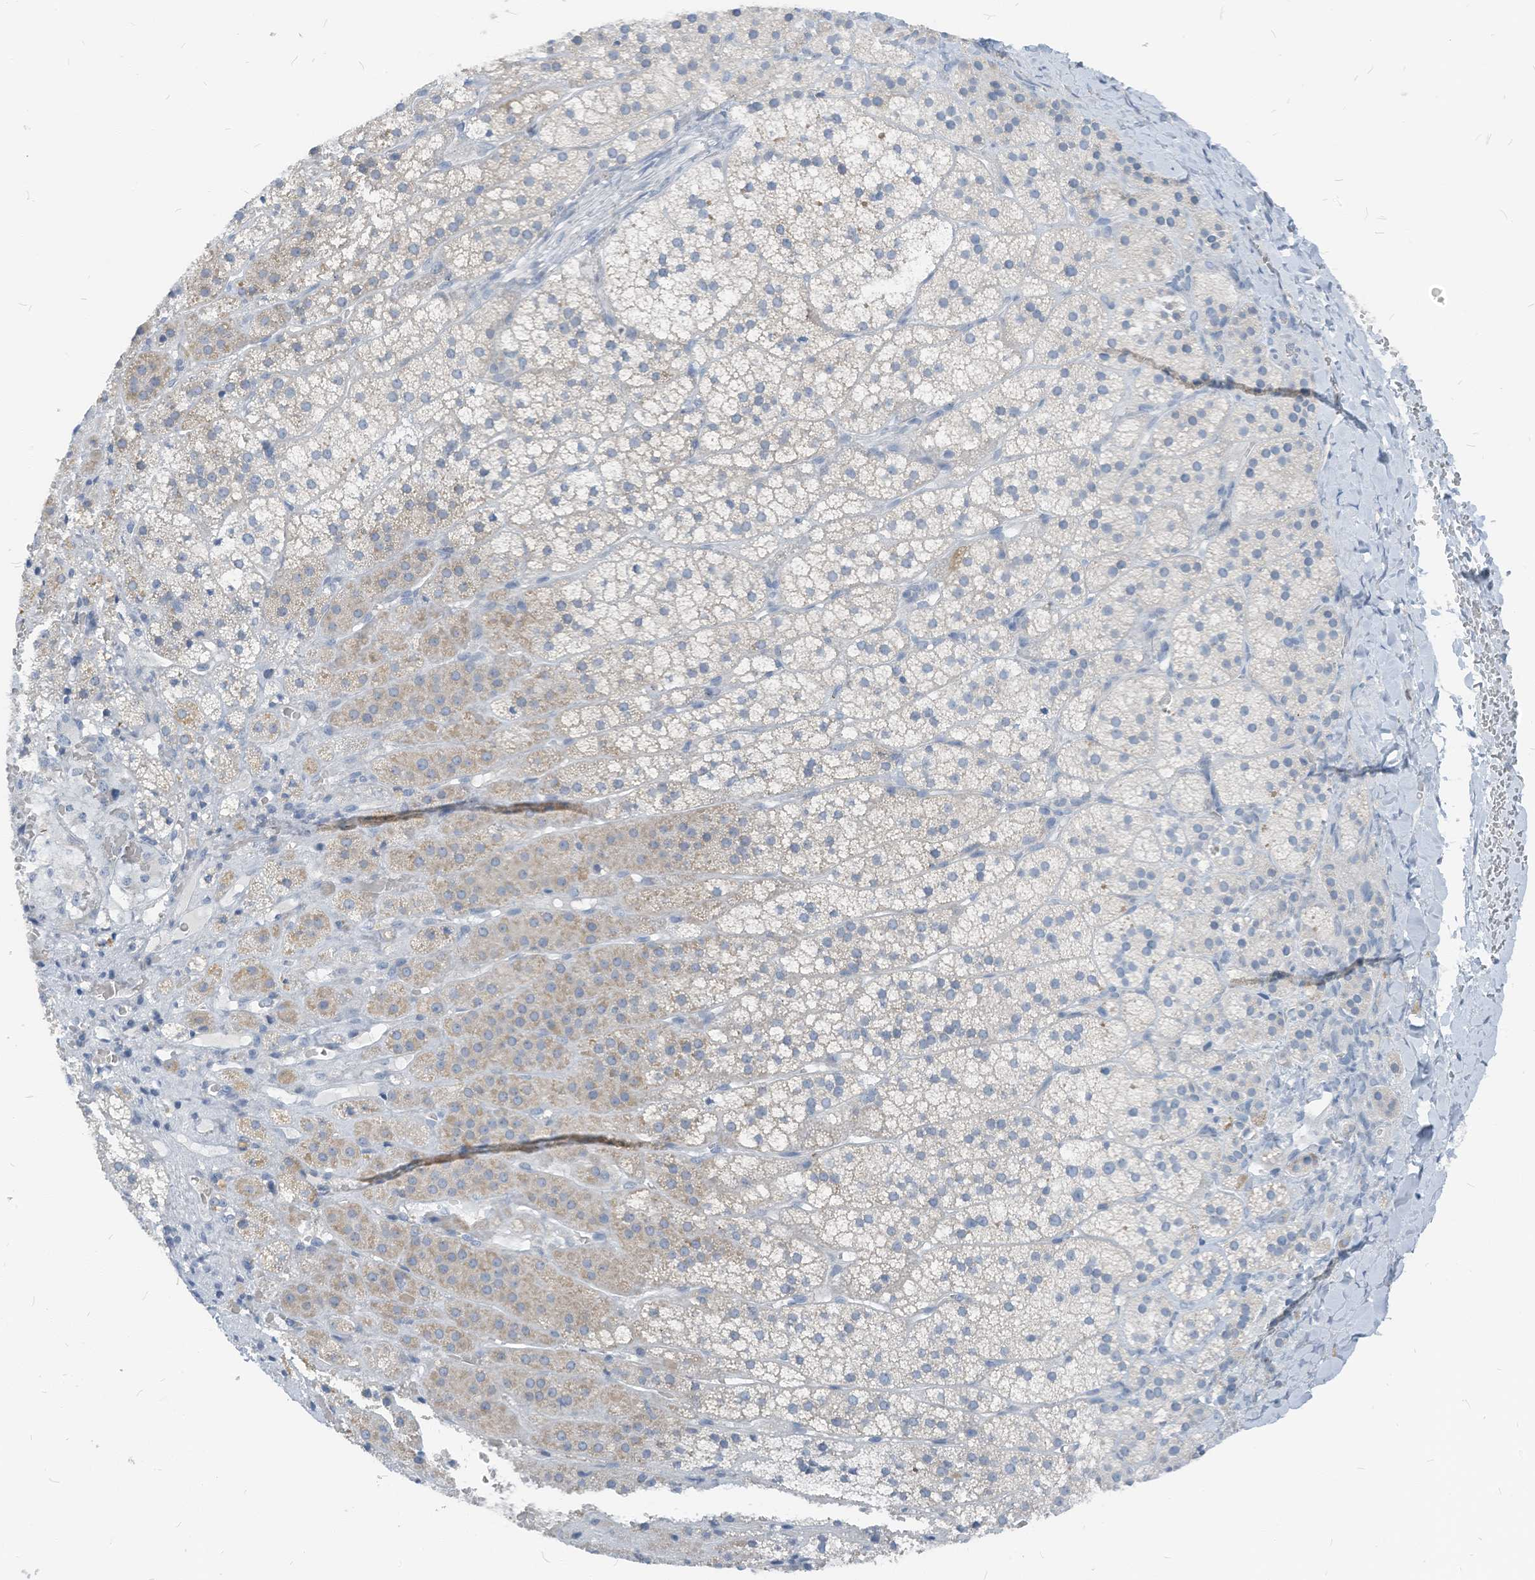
{"staining": {"intensity": "weak", "quantity": "<25%", "location": "cytoplasmic/membranous"}, "tissue": "adrenal gland", "cell_type": "Glandular cells", "image_type": "normal", "snomed": [{"axis": "morphology", "description": "Normal tissue, NOS"}, {"axis": "topography", "description": "Adrenal gland"}], "caption": "This is an immunohistochemistry photomicrograph of normal human adrenal gland. There is no expression in glandular cells.", "gene": "CHMP2B", "patient": {"sex": "female", "age": 44}}